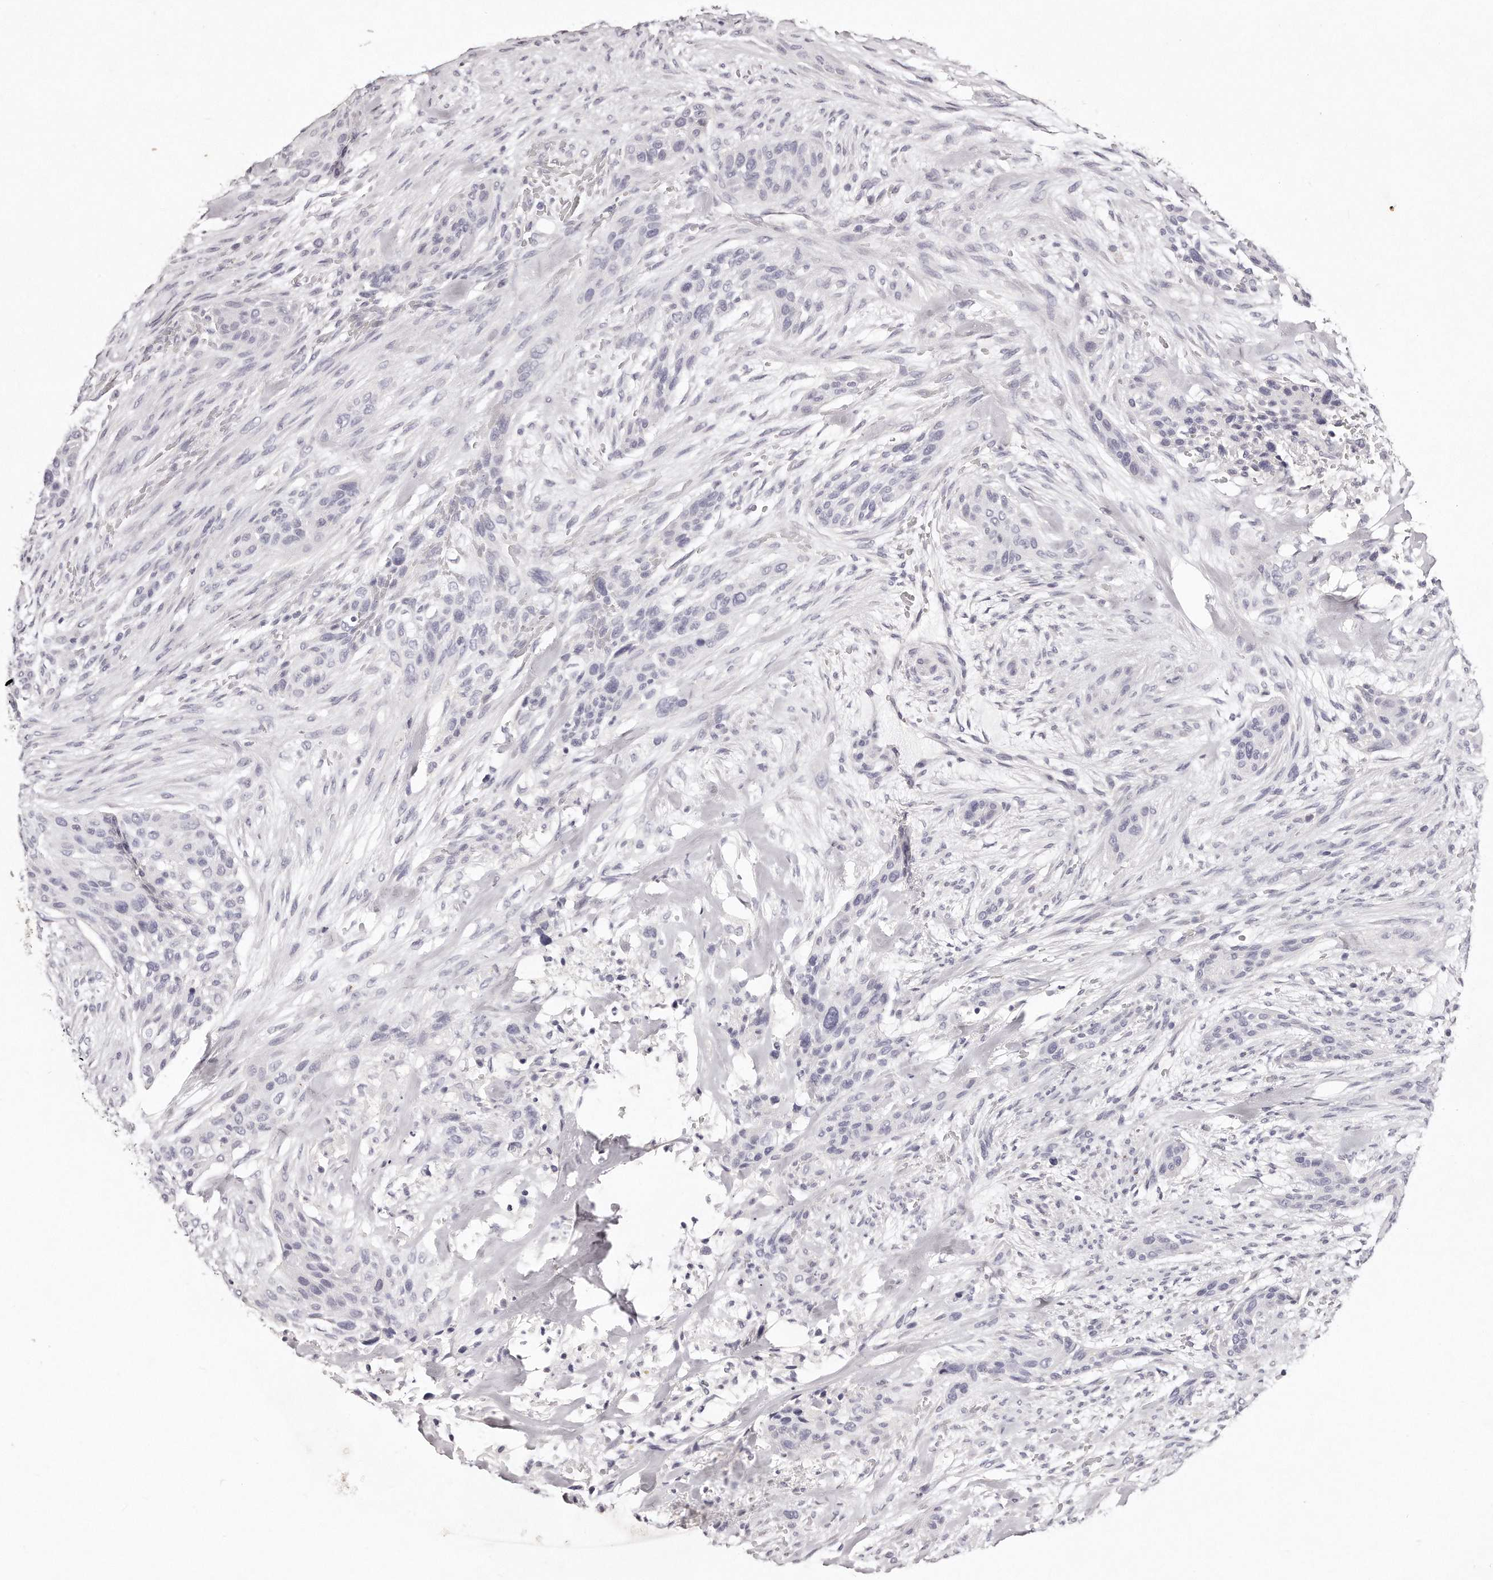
{"staining": {"intensity": "negative", "quantity": "none", "location": "none"}, "tissue": "urothelial cancer", "cell_type": "Tumor cells", "image_type": "cancer", "snomed": [{"axis": "morphology", "description": "Urothelial carcinoma, High grade"}, {"axis": "topography", "description": "Urinary bladder"}], "caption": "Histopathology image shows no protein positivity in tumor cells of urothelial cancer tissue. (Brightfield microscopy of DAB (3,3'-diaminobenzidine) IHC at high magnification).", "gene": "GDA", "patient": {"sex": "male", "age": 35}}